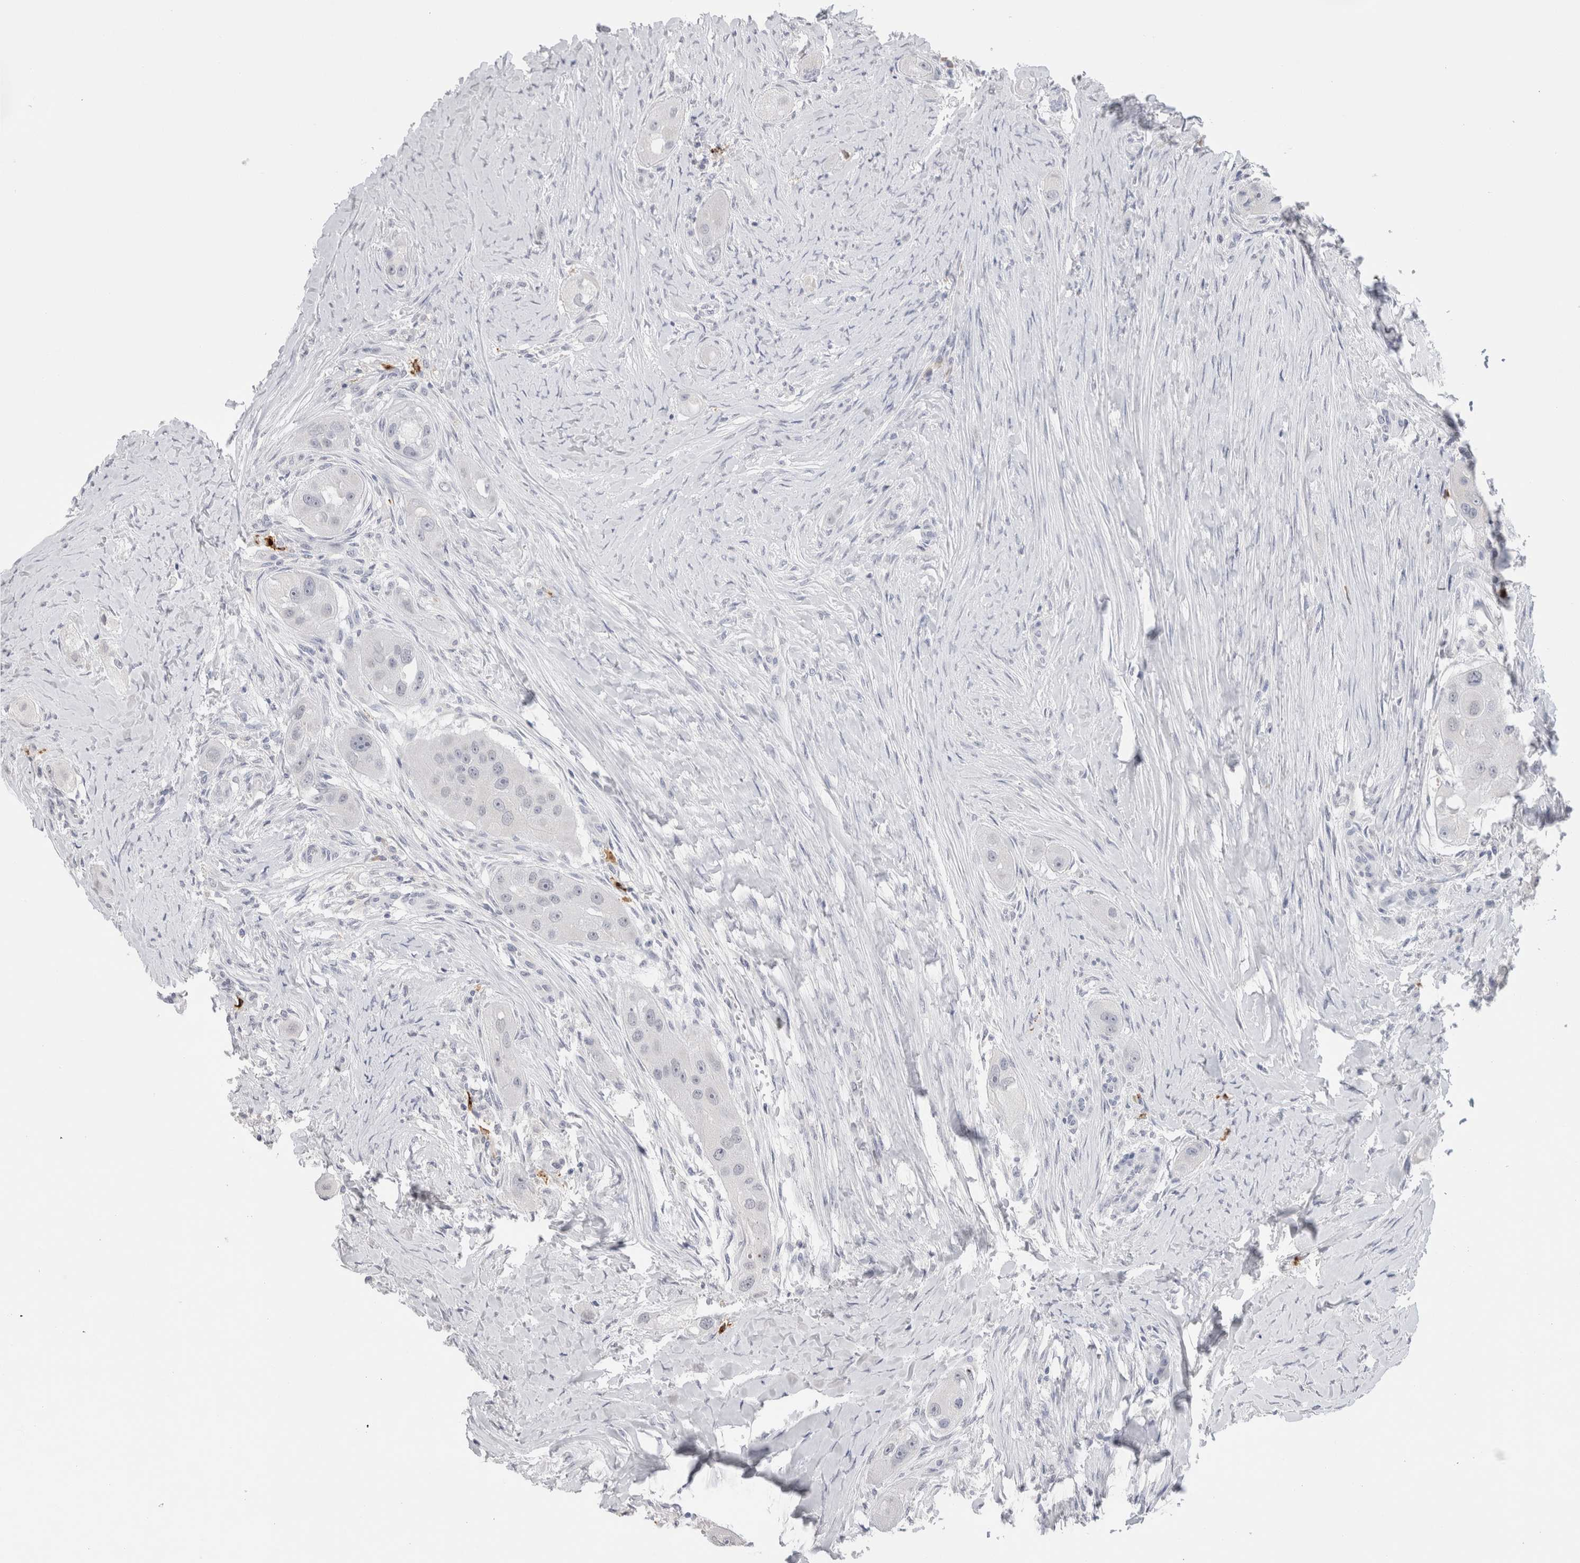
{"staining": {"intensity": "negative", "quantity": "none", "location": "none"}, "tissue": "head and neck cancer", "cell_type": "Tumor cells", "image_type": "cancer", "snomed": [{"axis": "morphology", "description": "Normal tissue, NOS"}, {"axis": "morphology", "description": "Squamous cell carcinoma, NOS"}, {"axis": "topography", "description": "Skeletal muscle"}, {"axis": "topography", "description": "Head-Neck"}], "caption": "This is an IHC image of human squamous cell carcinoma (head and neck). There is no positivity in tumor cells.", "gene": "LAMP3", "patient": {"sex": "male", "age": 51}}